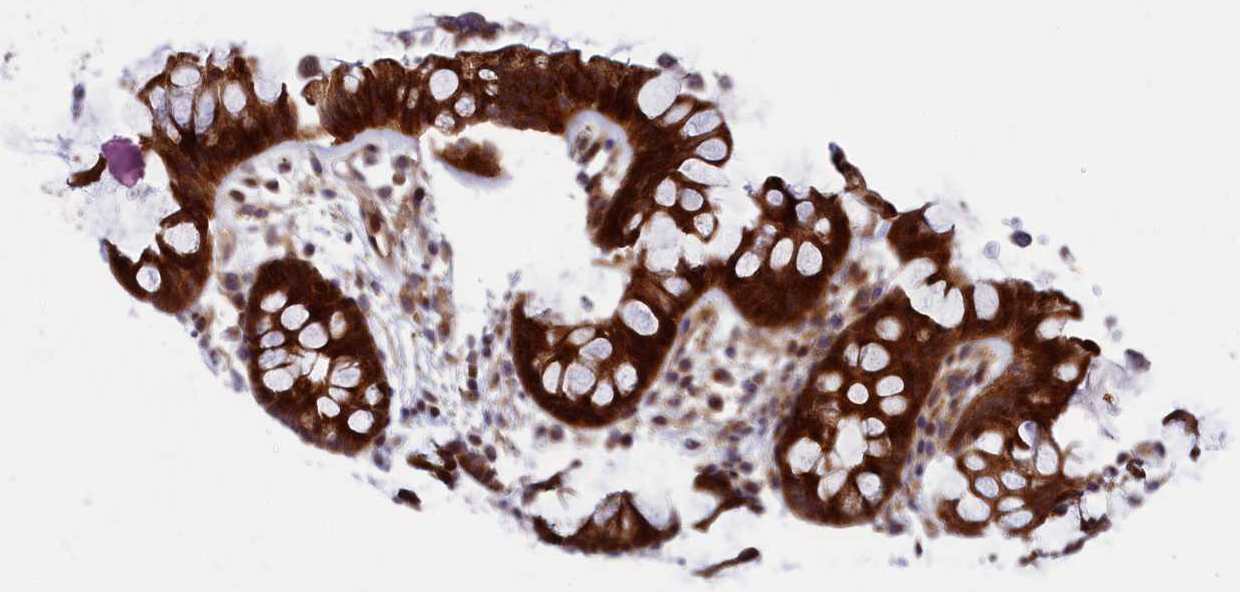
{"staining": {"intensity": "moderate", "quantity": ">75%", "location": "cytoplasmic/membranous"}, "tissue": "colon", "cell_type": "Endothelial cells", "image_type": "normal", "snomed": [{"axis": "morphology", "description": "Normal tissue, NOS"}, {"axis": "topography", "description": "Colon"}], "caption": "Immunohistochemistry (IHC) (DAB (3,3'-diaminobenzidine)) staining of unremarkable human colon shows moderate cytoplasmic/membranous protein positivity in about >75% of endothelial cells. Nuclei are stained in blue.", "gene": "PIK3C3", "patient": {"sex": "female", "age": 62}}